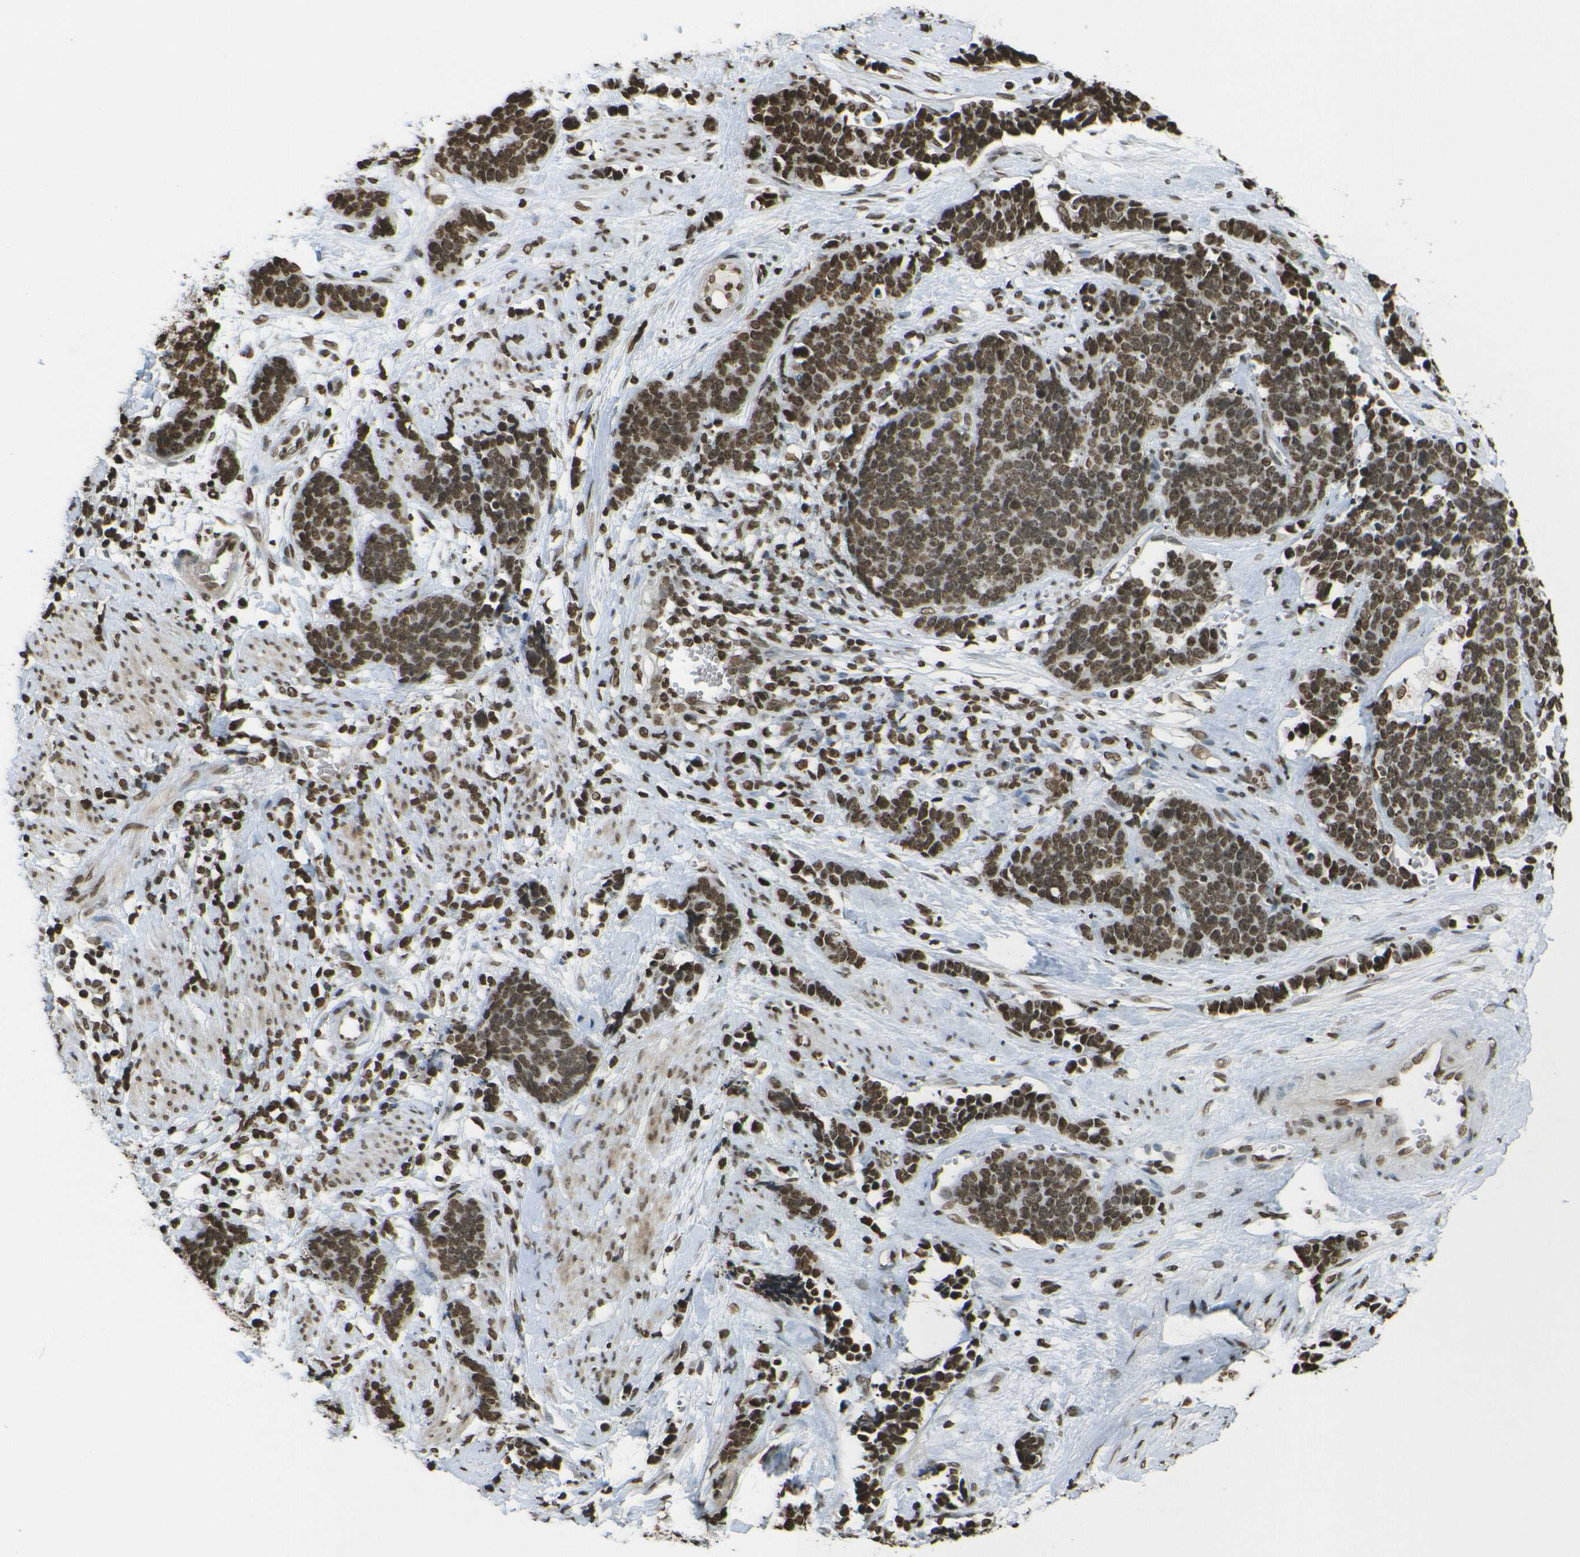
{"staining": {"intensity": "moderate", "quantity": ">75%", "location": "nuclear"}, "tissue": "cervical cancer", "cell_type": "Tumor cells", "image_type": "cancer", "snomed": [{"axis": "morphology", "description": "Squamous cell carcinoma, NOS"}, {"axis": "topography", "description": "Cervix"}], "caption": "Approximately >75% of tumor cells in cervical cancer (squamous cell carcinoma) display moderate nuclear protein positivity as visualized by brown immunohistochemical staining.", "gene": "H4C16", "patient": {"sex": "female", "age": 35}}